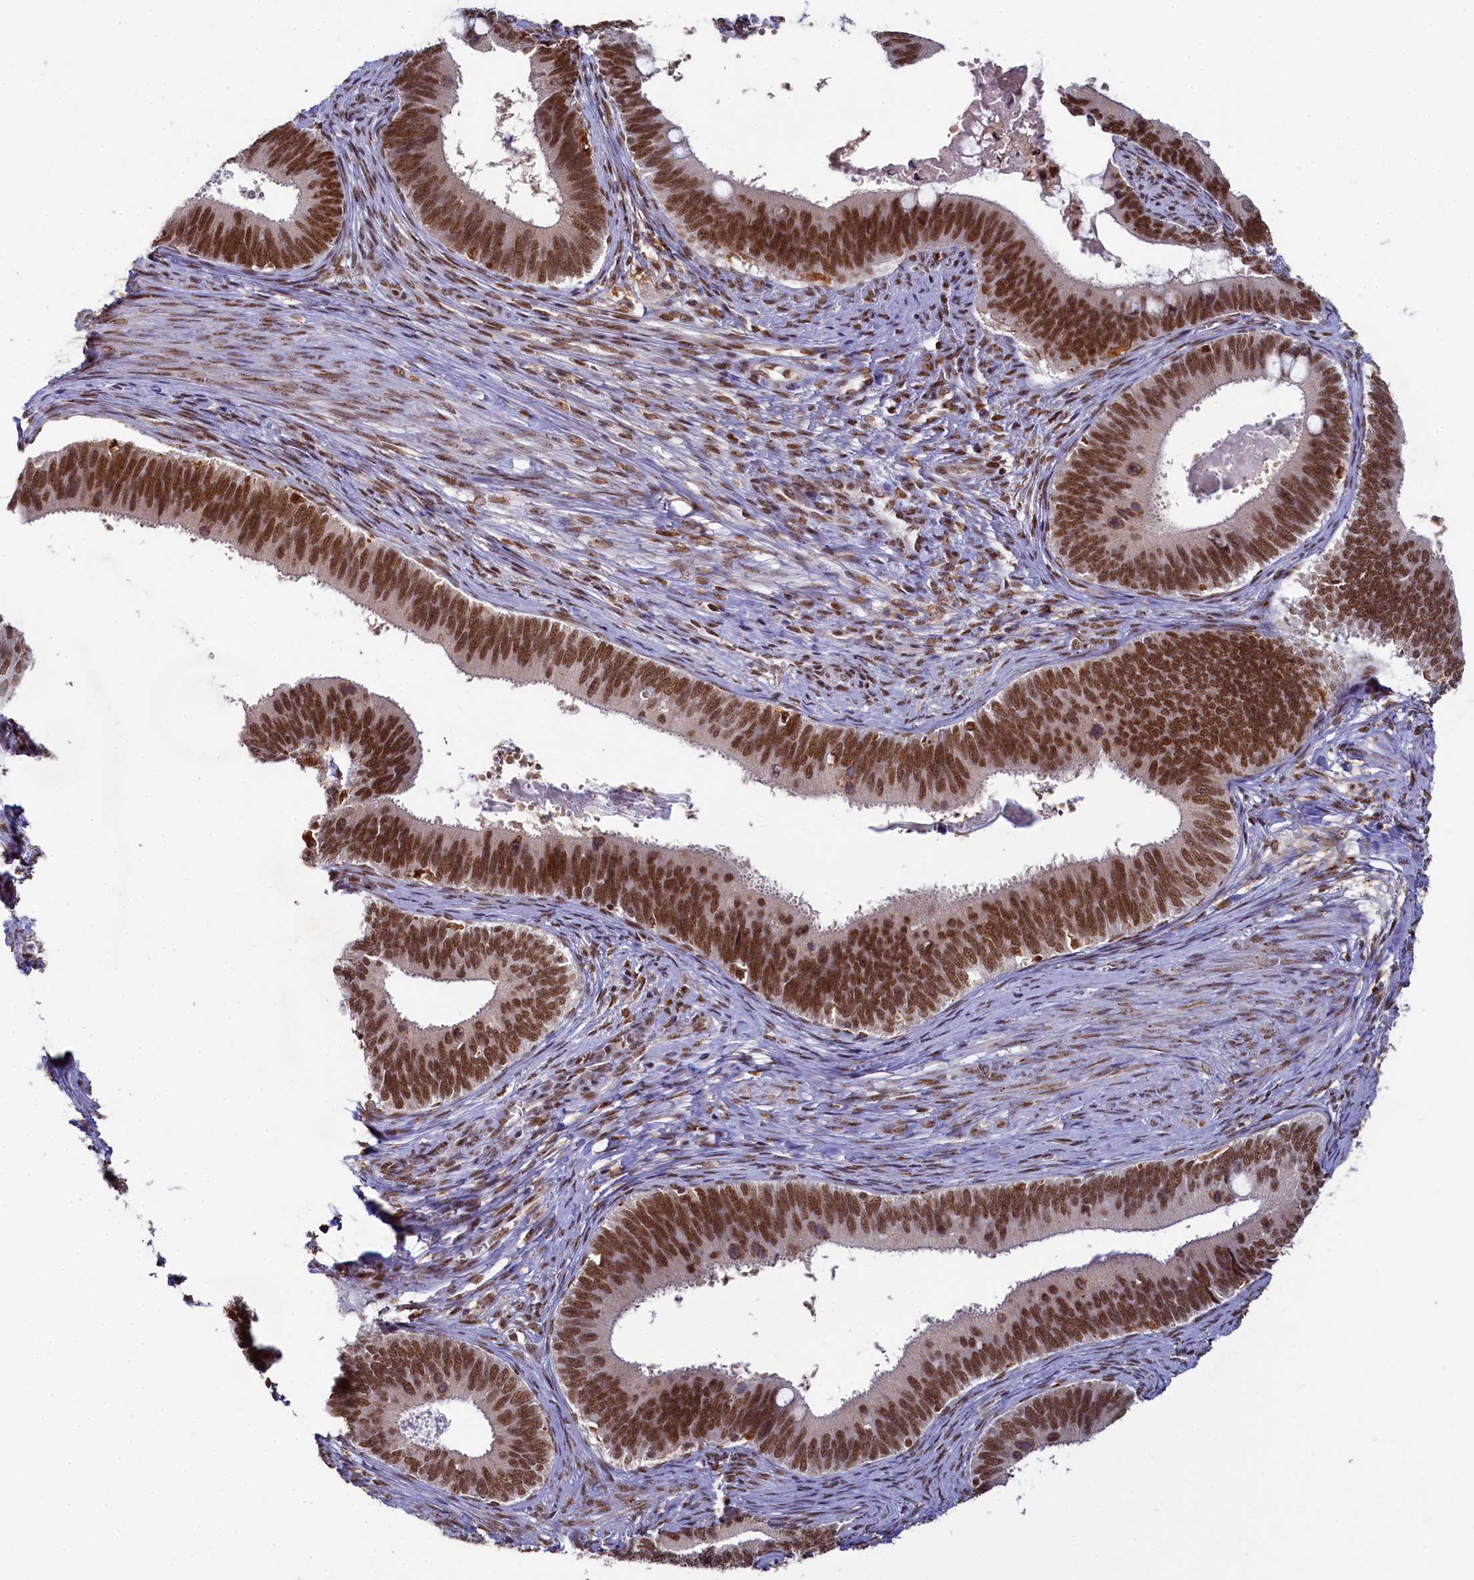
{"staining": {"intensity": "strong", "quantity": ">75%", "location": "nuclear"}, "tissue": "cervical cancer", "cell_type": "Tumor cells", "image_type": "cancer", "snomed": [{"axis": "morphology", "description": "Adenocarcinoma, NOS"}, {"axis": "topography", "description": "Cervix"}], "caption": "The photomicrograph shows staining of cervical adenocarcinoma, revealing strong nuclear protein staining (brown color) within tumor cells.", "gene": "PPHLN1", "patient": {"sex": "female", "age": 42}}